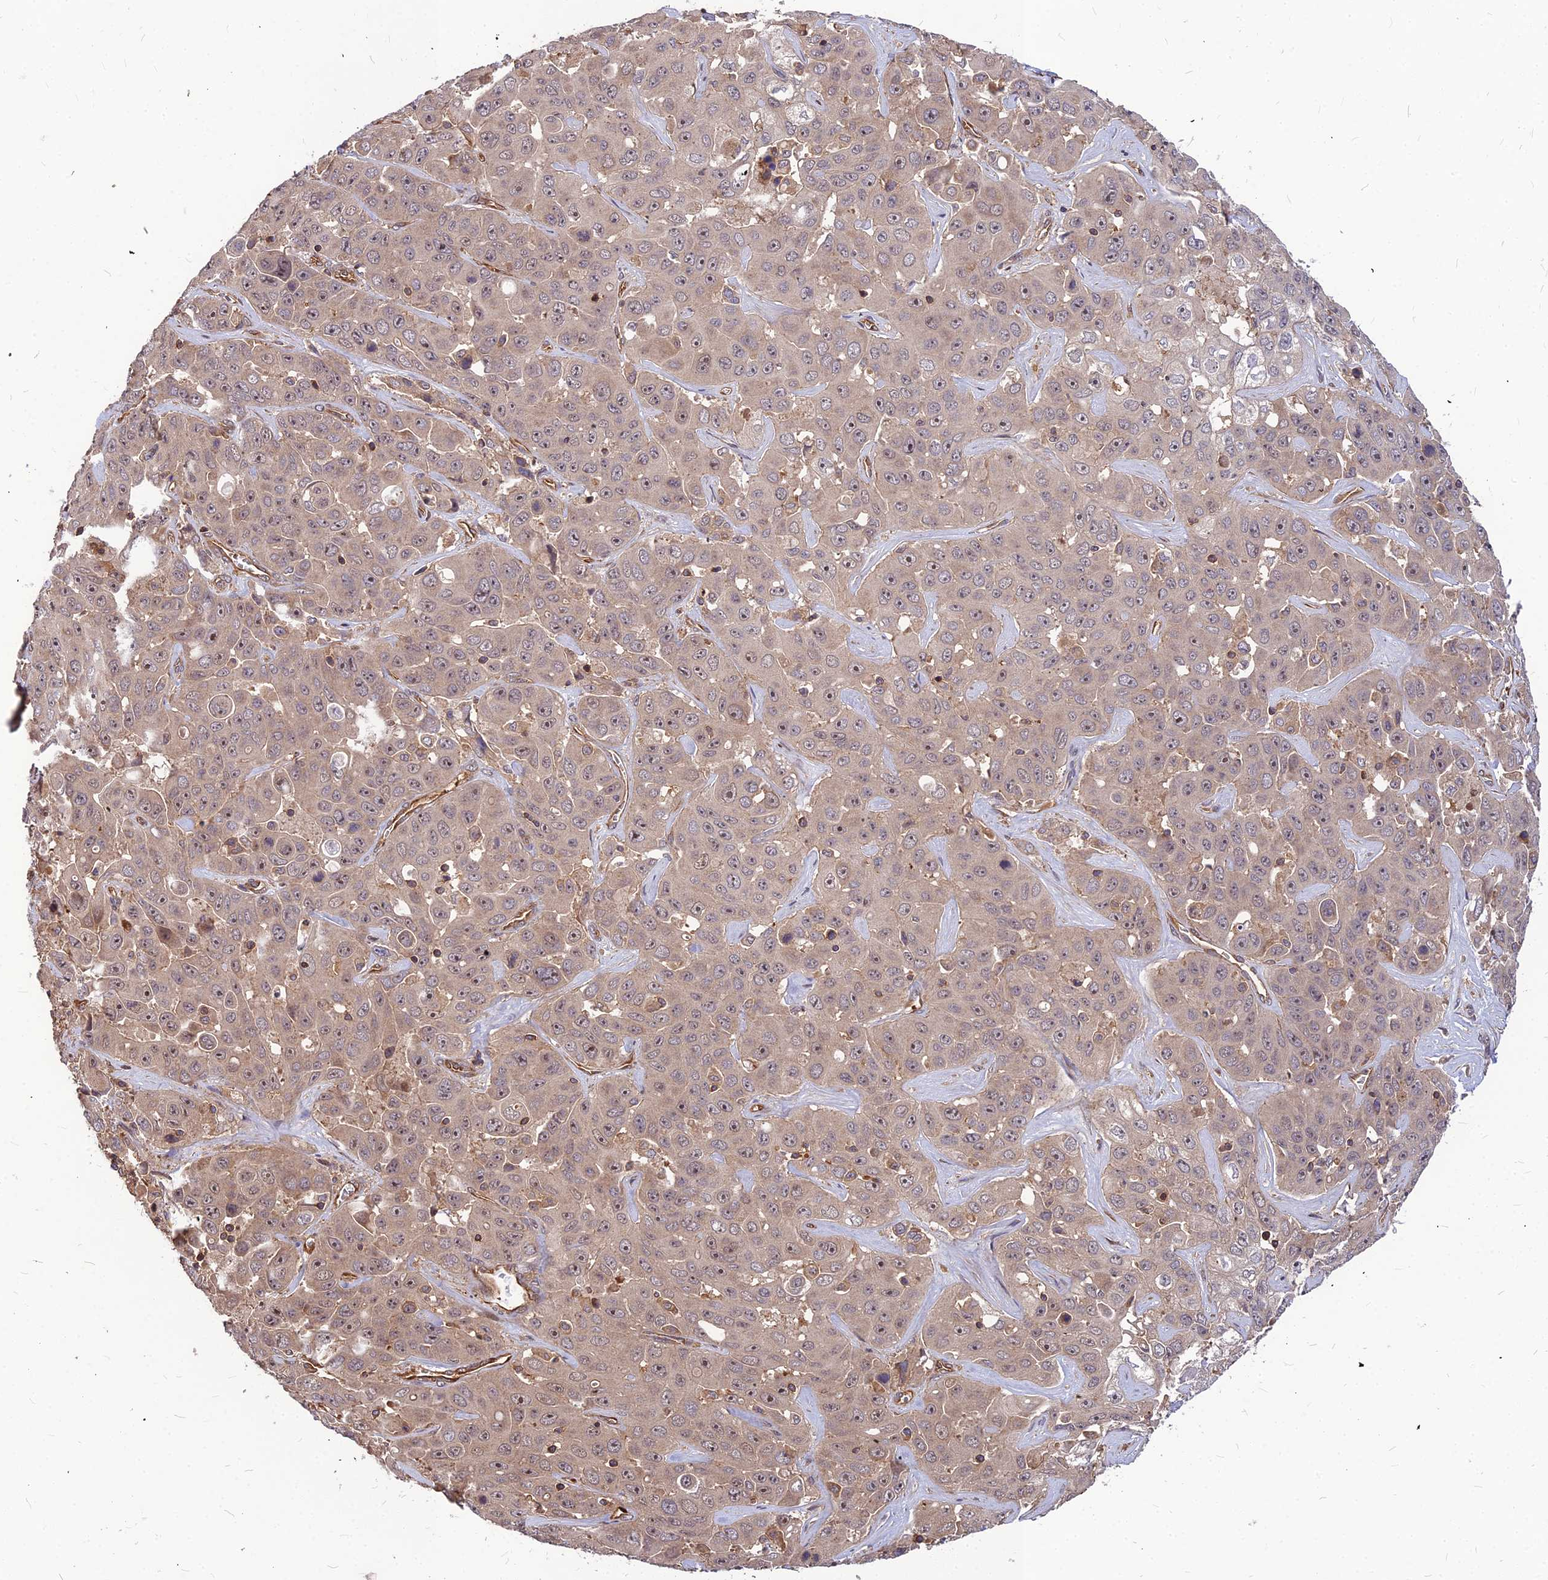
{"staining": {"intensity": "weak", "quantity": "25%-75%", "location": "cytoplasmic/membranous,nuclear"}, "tissue": "liver cancer", "cell_type": "Tumor cells", "image_type": "cancer", "snomed": [{"axis": "morphology", "description": "Cholangiocarcinoma"}, {"axis": "topography", "description": "Liver"}], "caption": "IHC micrograph of neoplastic tissue: liver cholangiocarcinoma stained using immunohistochemistry (IHC) displays low levels of weak protein expression localized specifically in the cytoplasmic/membranous and nuclear of tumor cells, appearing as a cytoplasmic/membranous and nuclear brown color.", "gene": "ZNF467", "patient": {"sex": "female", "age": 52}}